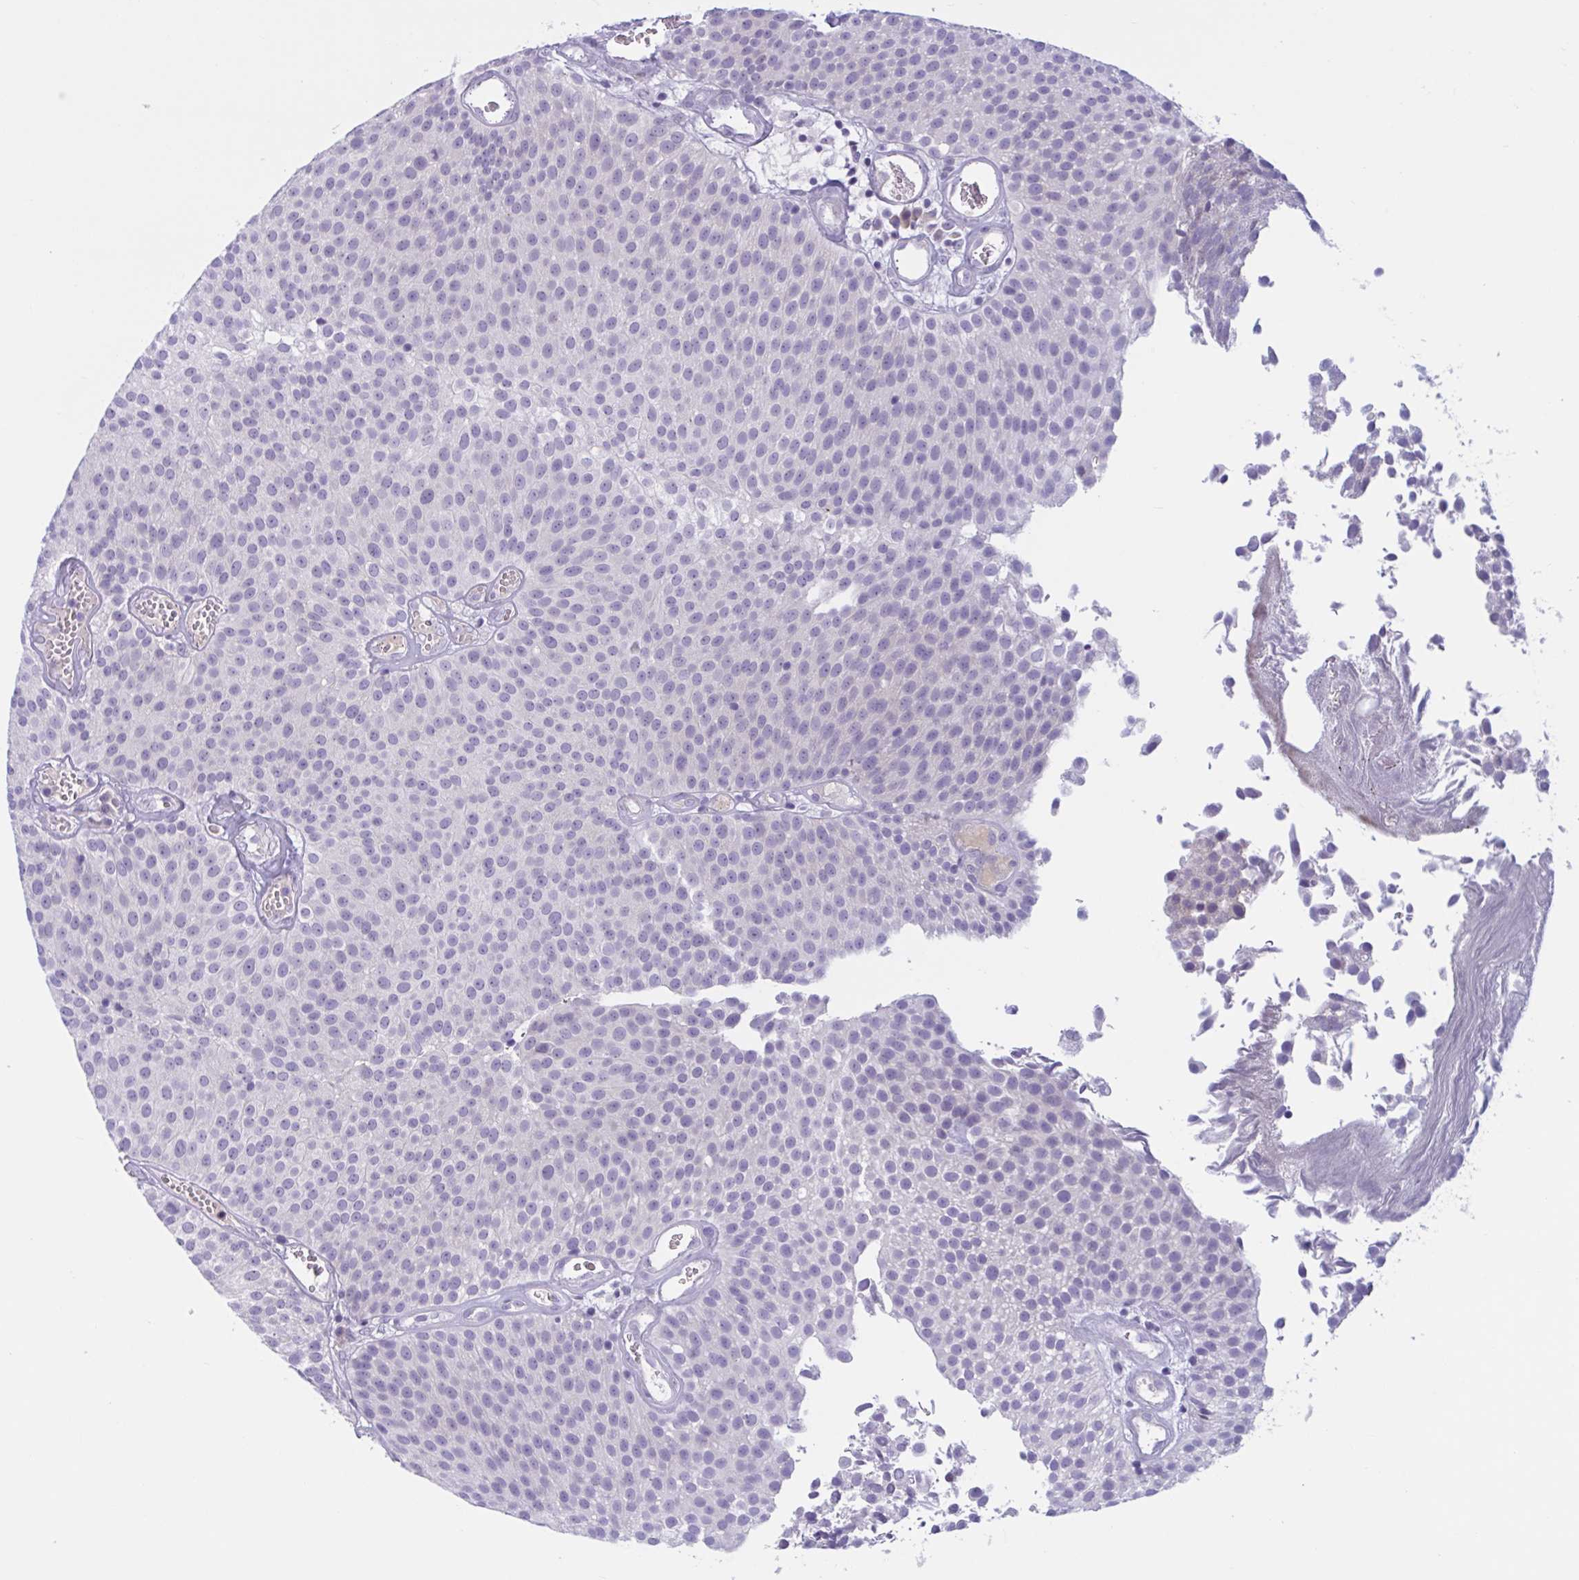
{"staining": {"intensity": "negative", "quantity": "none", "location": "none"}, "tissue": "urothelial cancer", "cell_type": "Tumor cells", "image_type": "cancer", "snomed": [{"axis": "morphology", "description": "Urothelial carcinoma, Low grade"}, {"axis": "topography", "description": "Urinary bladder"}], "caption": "The immunohistochemistry micrograph has no significant staining in tumor cells of urothelial cancer tissue.", "gene": "WNT9B", "patient": {"sex": "female", "age": 79}}